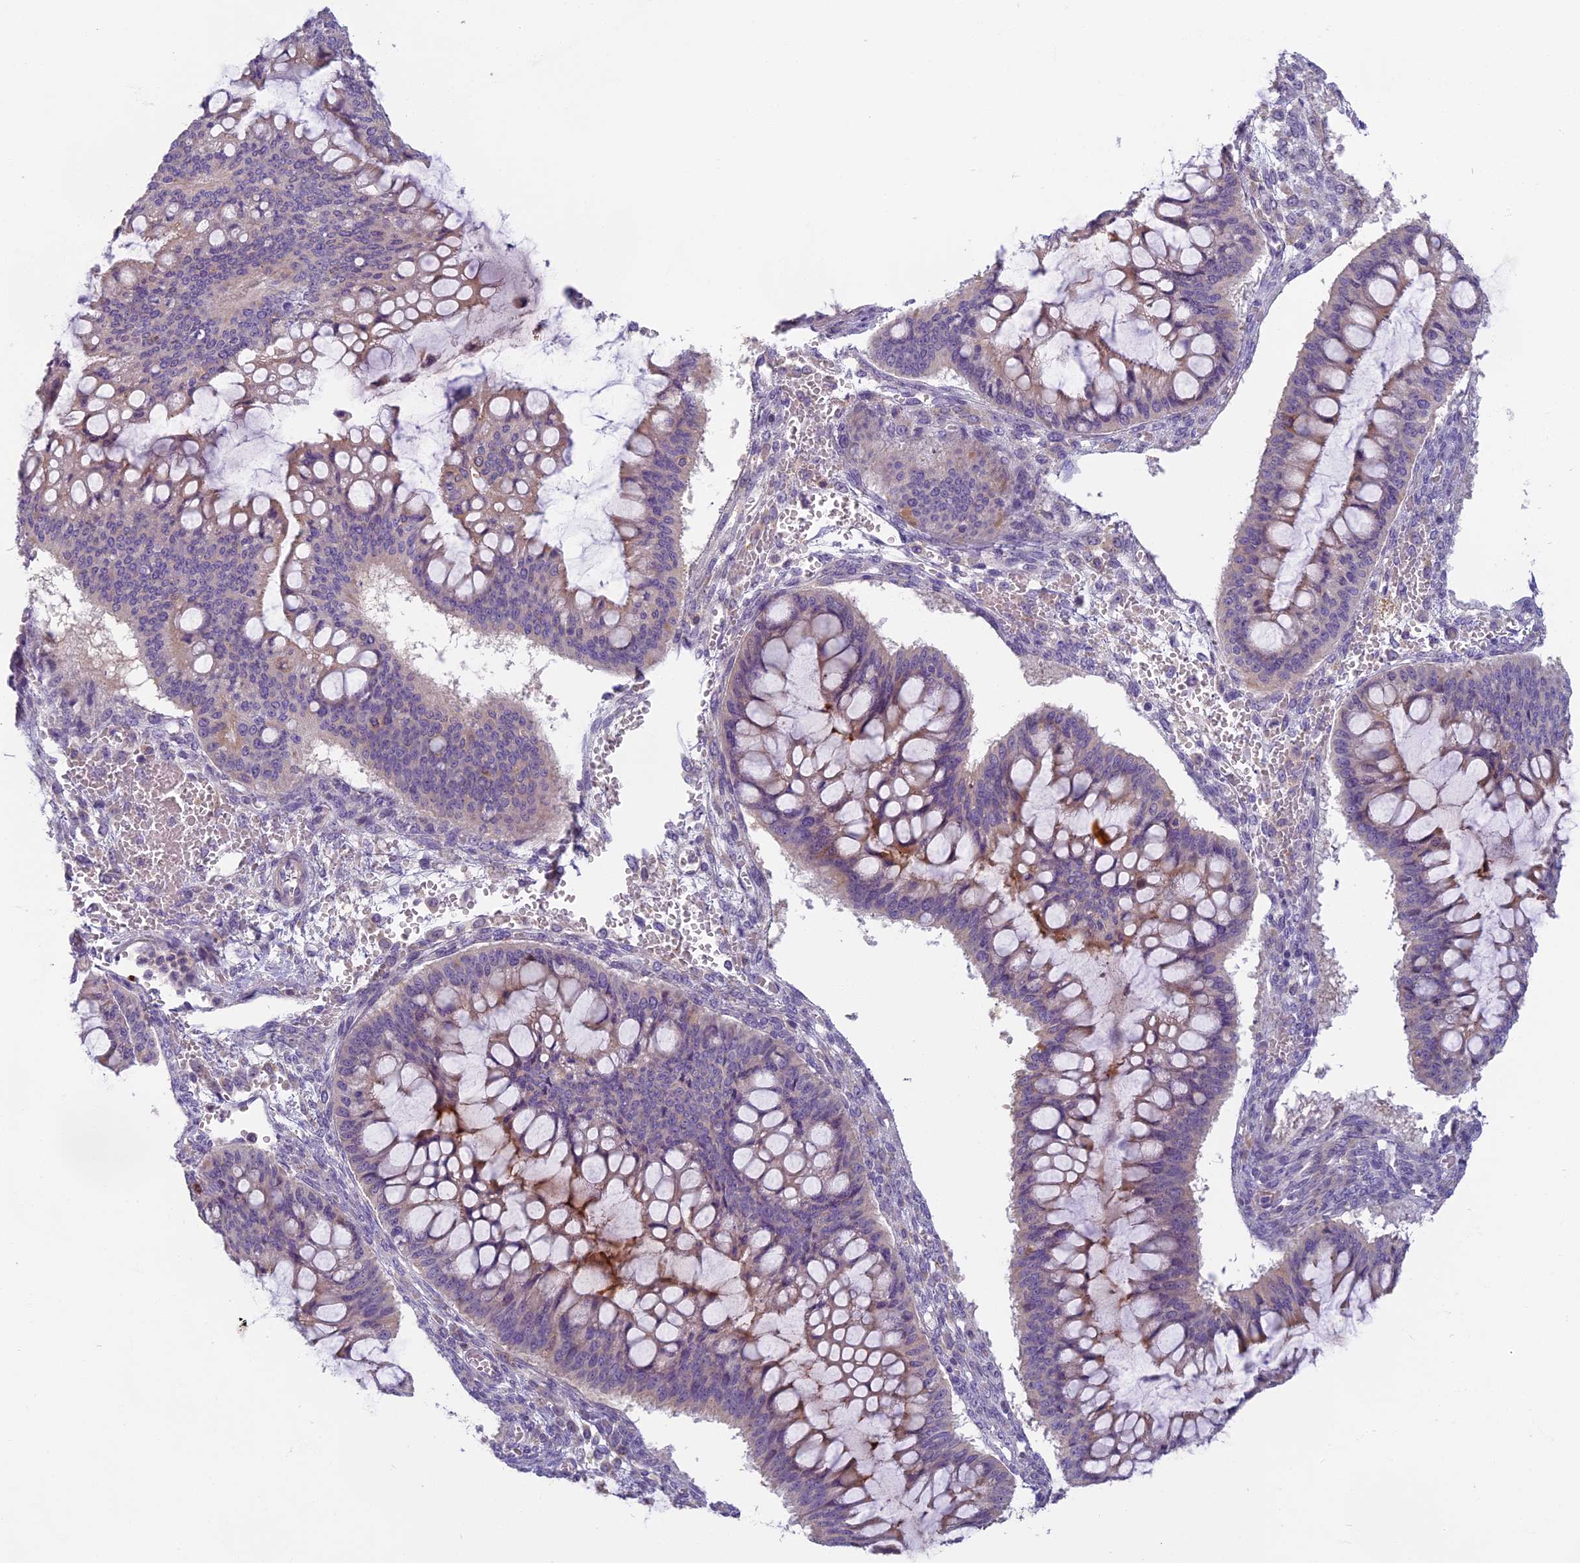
{"staining": {"intensity": "moderate", "quantity": "<25%", "location": "cytoplasmic/membranous"}, "tissue": "ovarian cancer", "cell_type": "Tumor cells", "image_type": "cancer", "snomed": [{"axis": "morphology", "description": "Cystadenocarcinoma, mucinous, NOS"}, {"axis": "topography", "description": "Ovary"}], "caption": "A high-resolution photomicrograph shows immunohistochemistry (IHC) staining of ovarian cancer (mucinous cystadenocarcinoma), which displays moderate cytoplasmic/membranous positivity in approximately <25% of tumor cells.", "gene": "SEMA7A", "patient": {"sex": "female", "age": 73}}